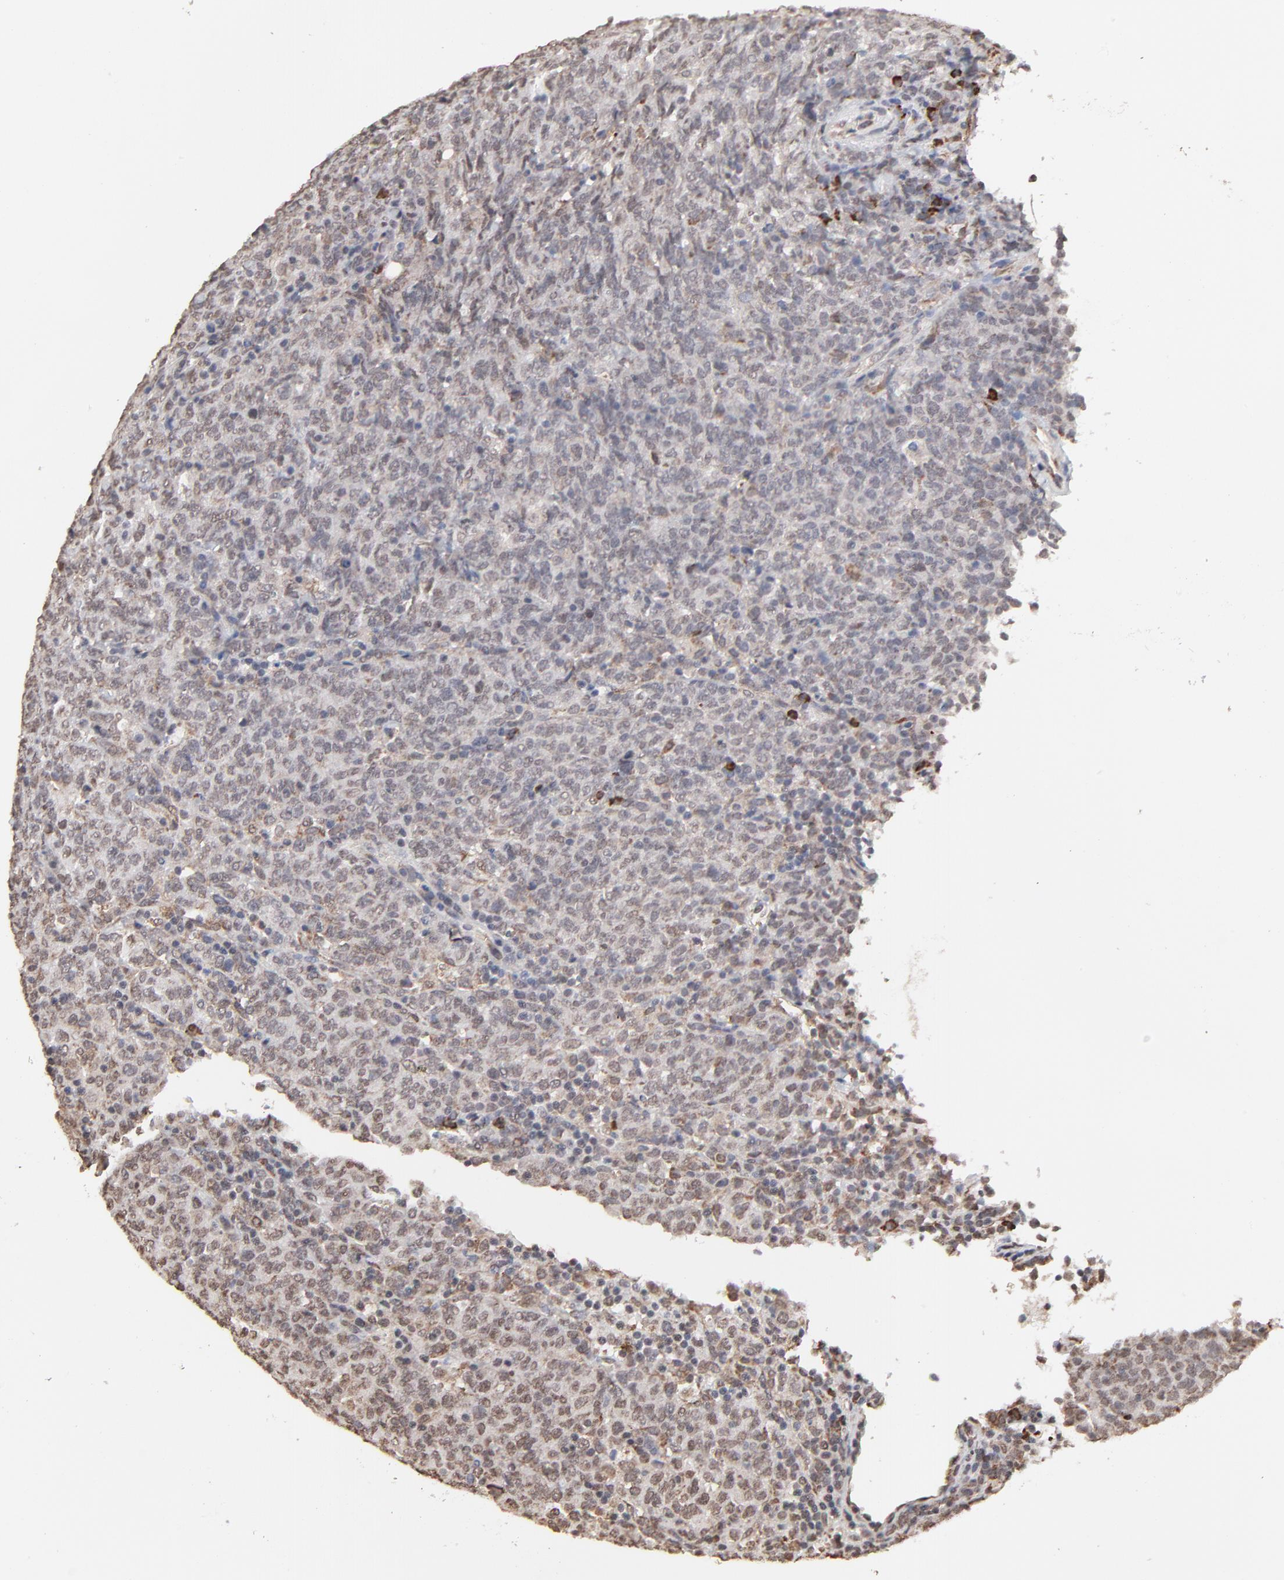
{"staining": {"intensity": "moderate", "quantity": ">75%", "location": "cytoplasmic/membranous,nuclear"}, "tissue": "lymphoma", "cell_type": "Tumor cells", "image_type": "cancer", "snomed": [{"axis": "morphology", "description": "Malignant lymphoma, non-Hodgkin's type, High grade"}, {"axis": "topography", "description": "Tonsil"}], "caption": "Protein analysis of lymphoma tissue displays moderate cytoplasmic/membranous and nuclear positivity in about >75% of tumor cells. (DAB = brown stain, brightfield microscopy at high magnification).", "gene": "CHM", "patient": {"sex": "female", "age": 36}}